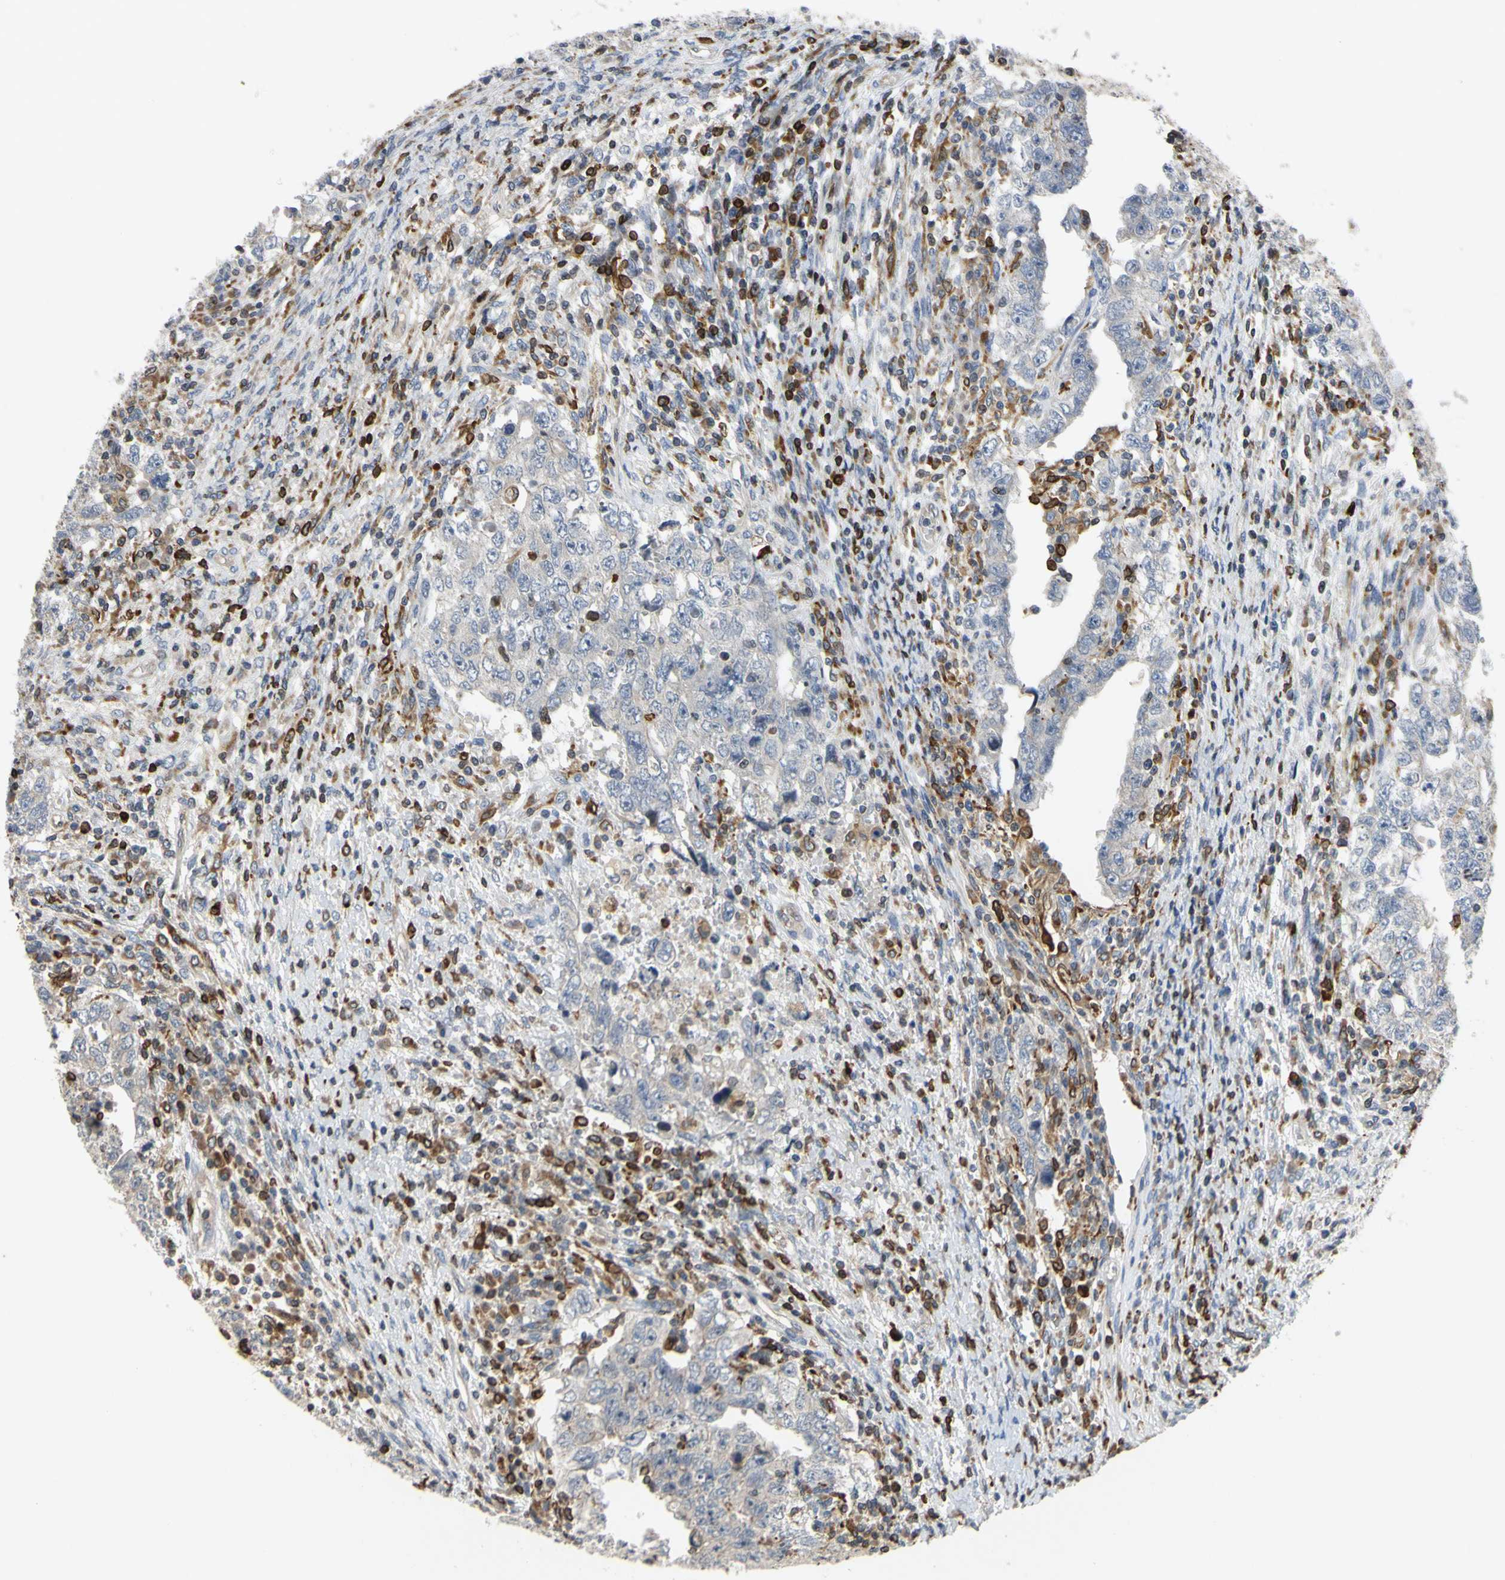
{"staining": {"intensity": "negative", "quantity": "none", "location": "none"}, "tissue": "testis cancer", "cell_type": "Tumor cells", "image_type": "cancer", "snomed": [{"axis": "morphology", "description": "Carcinoma, Embryonal, NOS"}, {"axis": "topography", "description": "Testis"}], "caption": "There is no significant positivity in tumor cells of testis embryonal carcinoma.", "gene": "PLXNA2", "patient": {"sex": "male", "age": 26}}